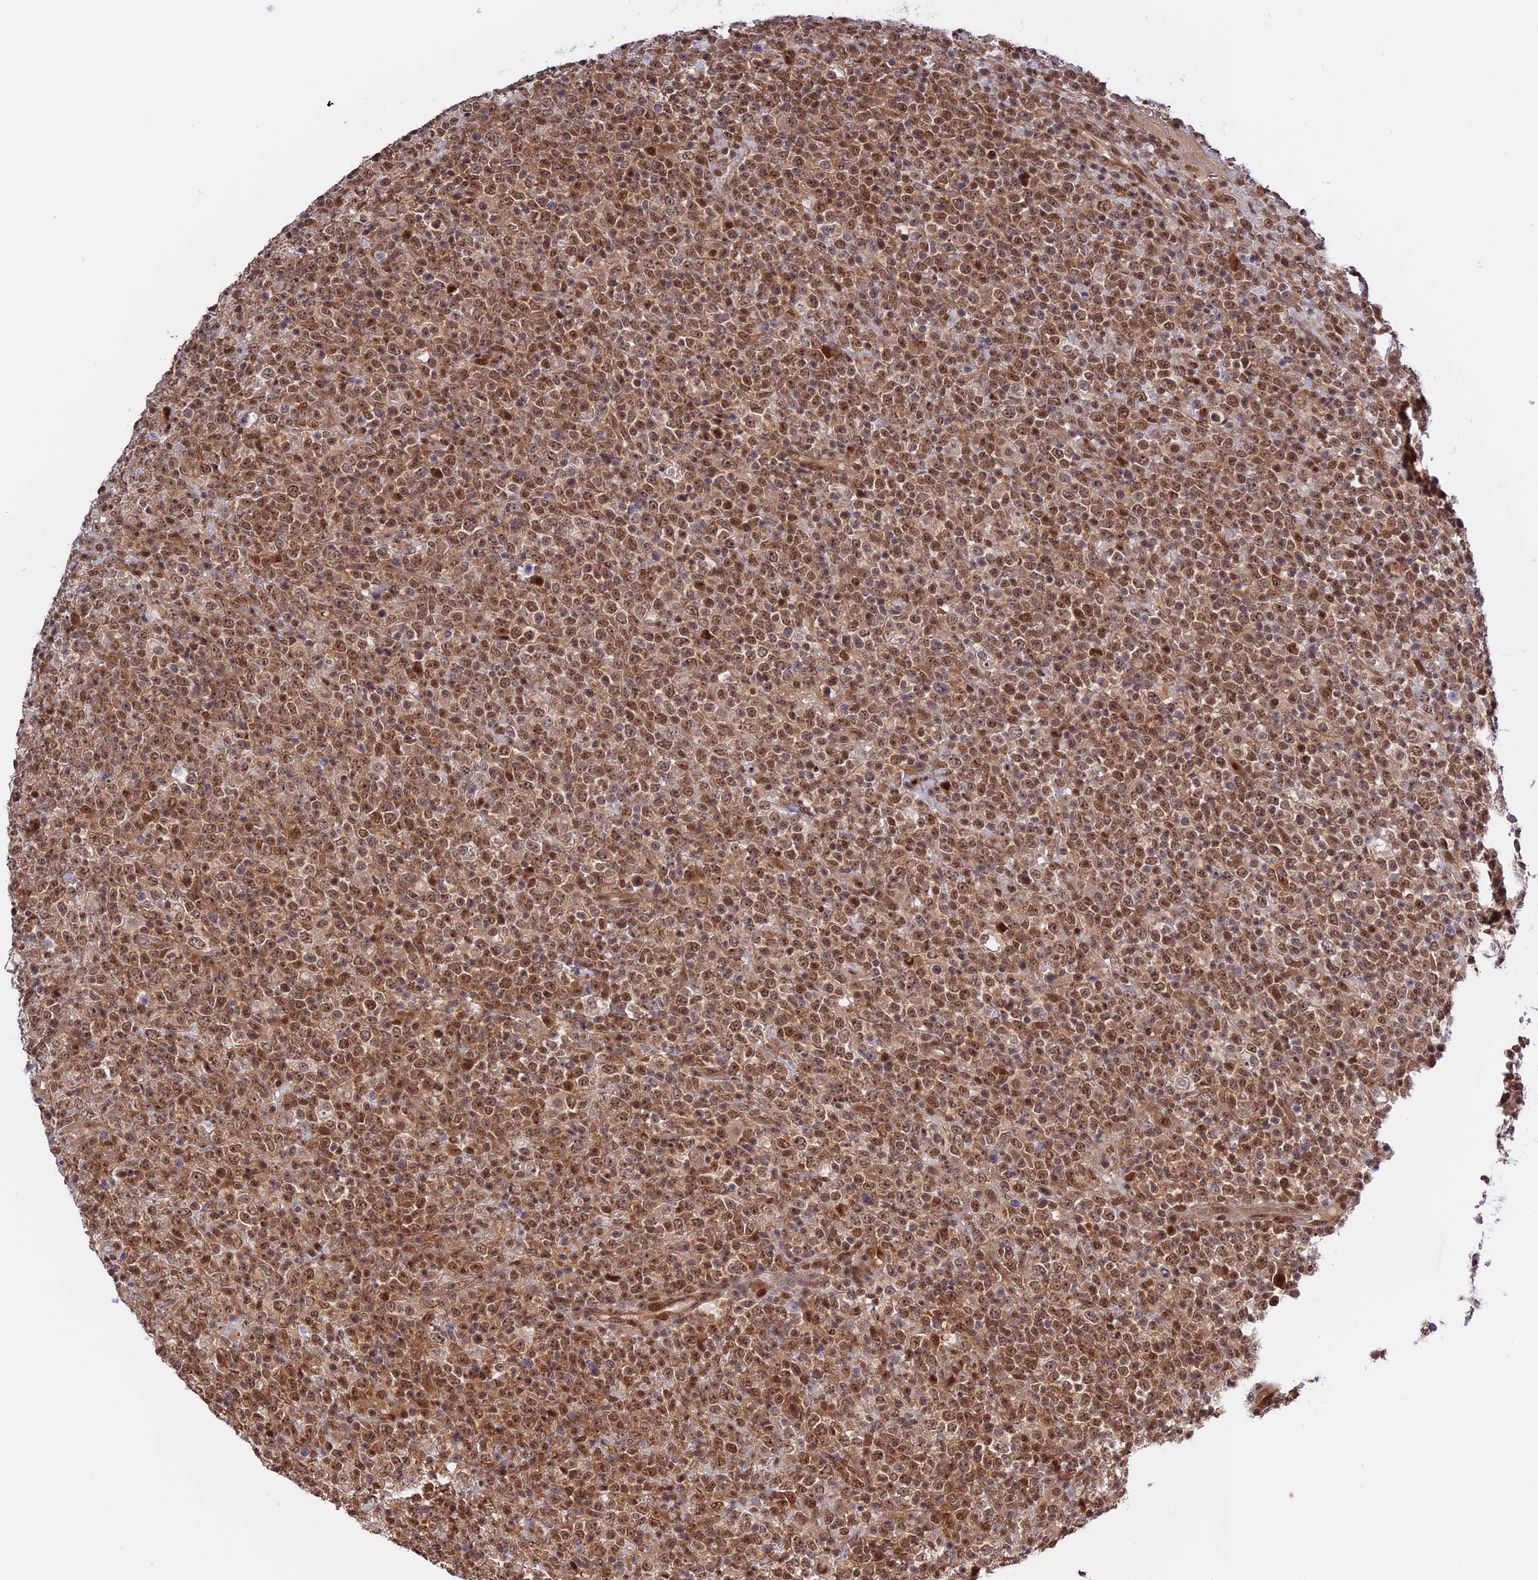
{"staining": {"intensity": "moderate", "quantity": ">75%", "location": "nuclear"}, "tissue": "lymphoma", "cell_type": "Tumor cells", "image_type": "cancer", "snomed": [{"axis": "morphology", "description": "Malignant lymphoma, non-Hodgkin's type, High grade"}, {"axis": "topography", "description": "Colon"}], "caption": "Immunohistochemical staining of lymphoma reveals medium levels of moderate nuclear protein staining in approximately >75% of tumor cells.", "gene": "ZNF428", "patient": {"sex": "female", "age": 53}}